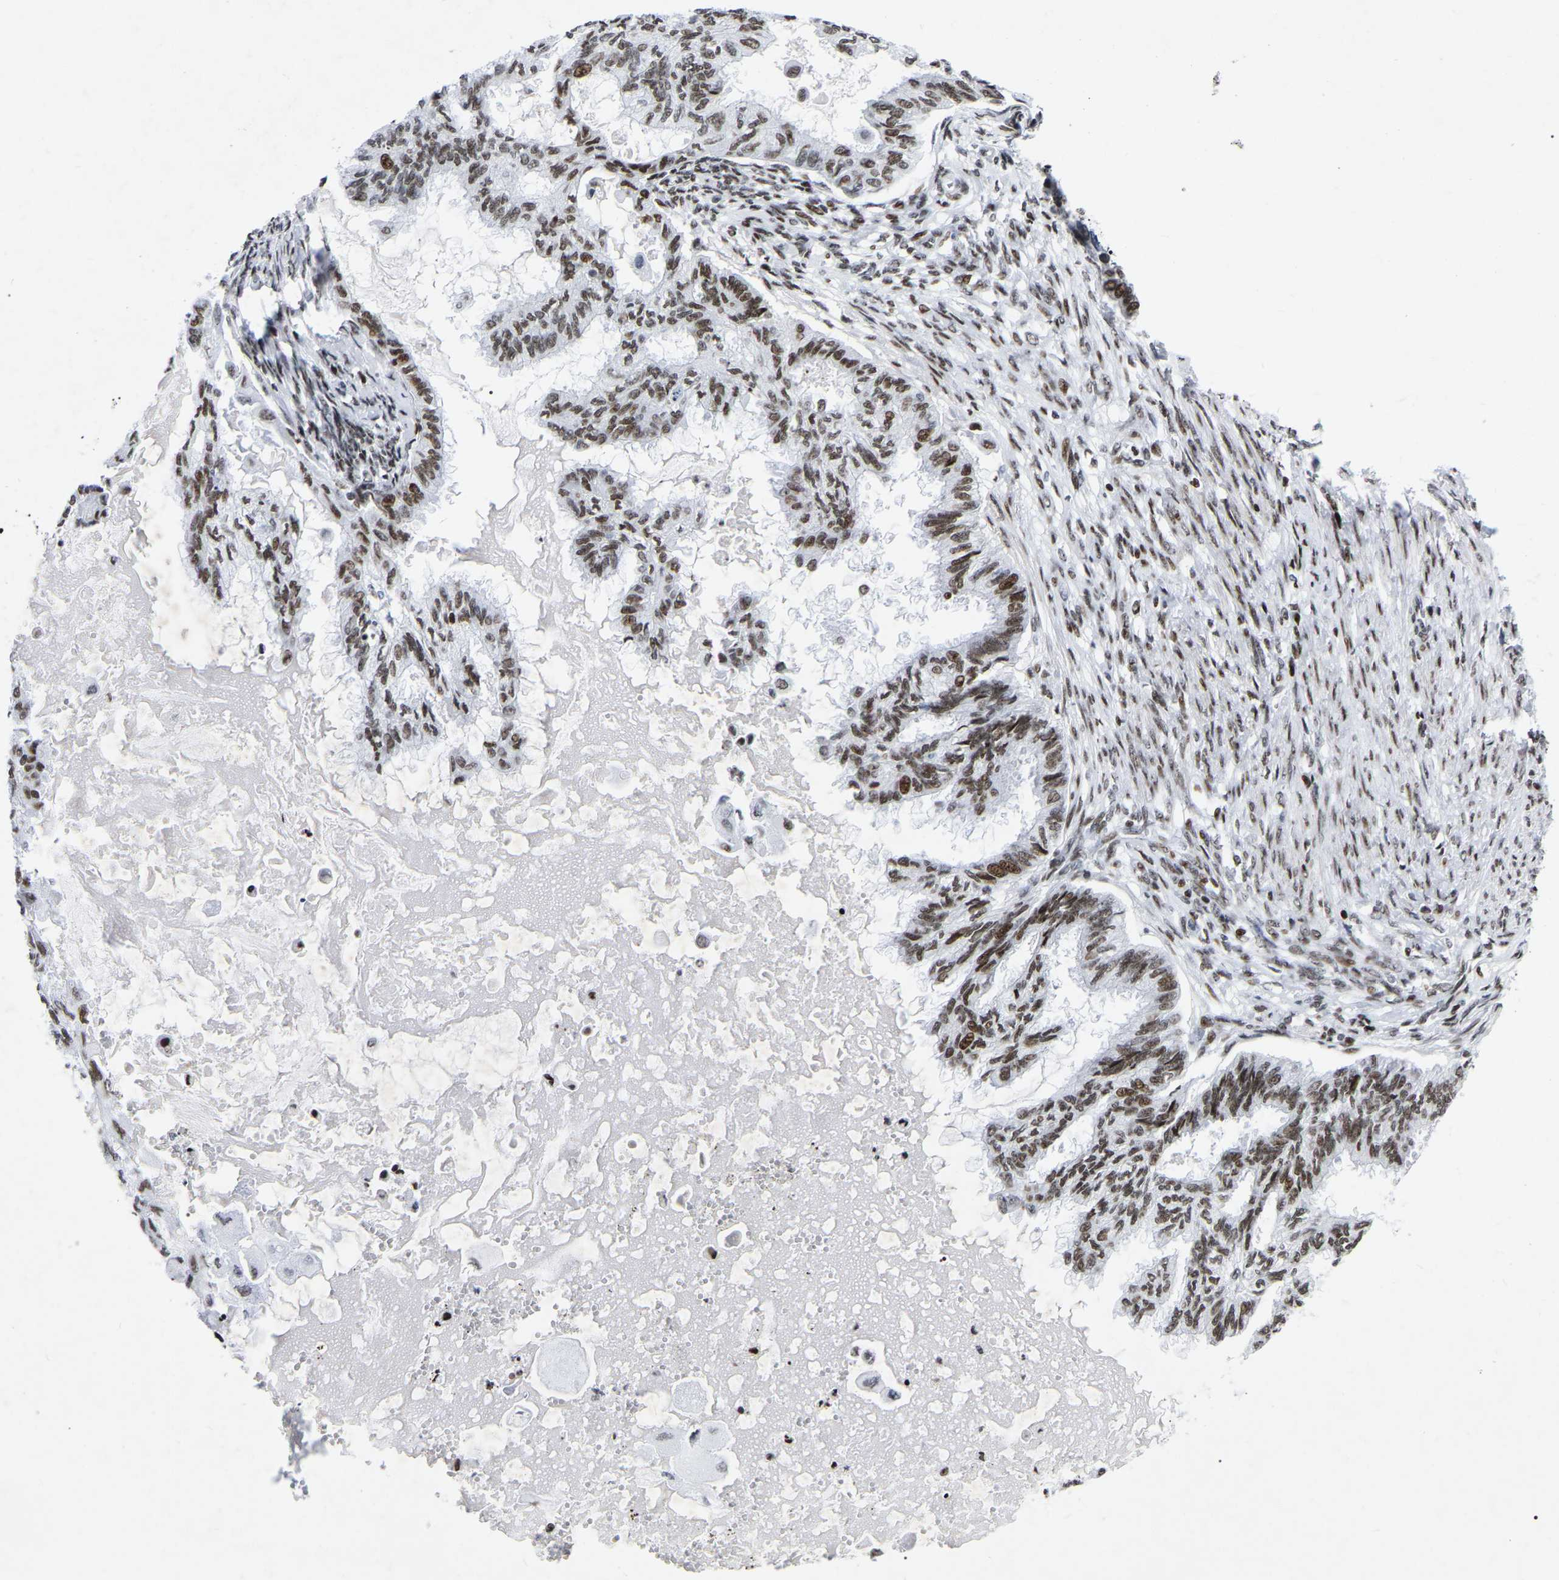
{"staining": {"intensity": "moderate", "quantity": ">75%", "location": "nuclear"}, "tissue": "cervical cancer", "cell_type": "Tumor cells", "image_type": "cancer", "snomed": [{"axis": "morphology", "description": "Normal tissue, NOS"}, {"axis": "morphology", "description": "Adenocarcinoma, NOS"}, {"axis": "topography", "description": "Cervix"}, {"axis": "topography", "description": "Endometrium"}], "caption": "Cervical cancer (adenocarcinoma) was stained to show a protein in brown. There is medium levels of moderate nuclear positivity in approximately >75% of tumor cells. (brown staining indicates protein expression, while blue staining denotes nuclei).", "gene": "PRCC", "patient": {"sex": "female", "age": 86}}